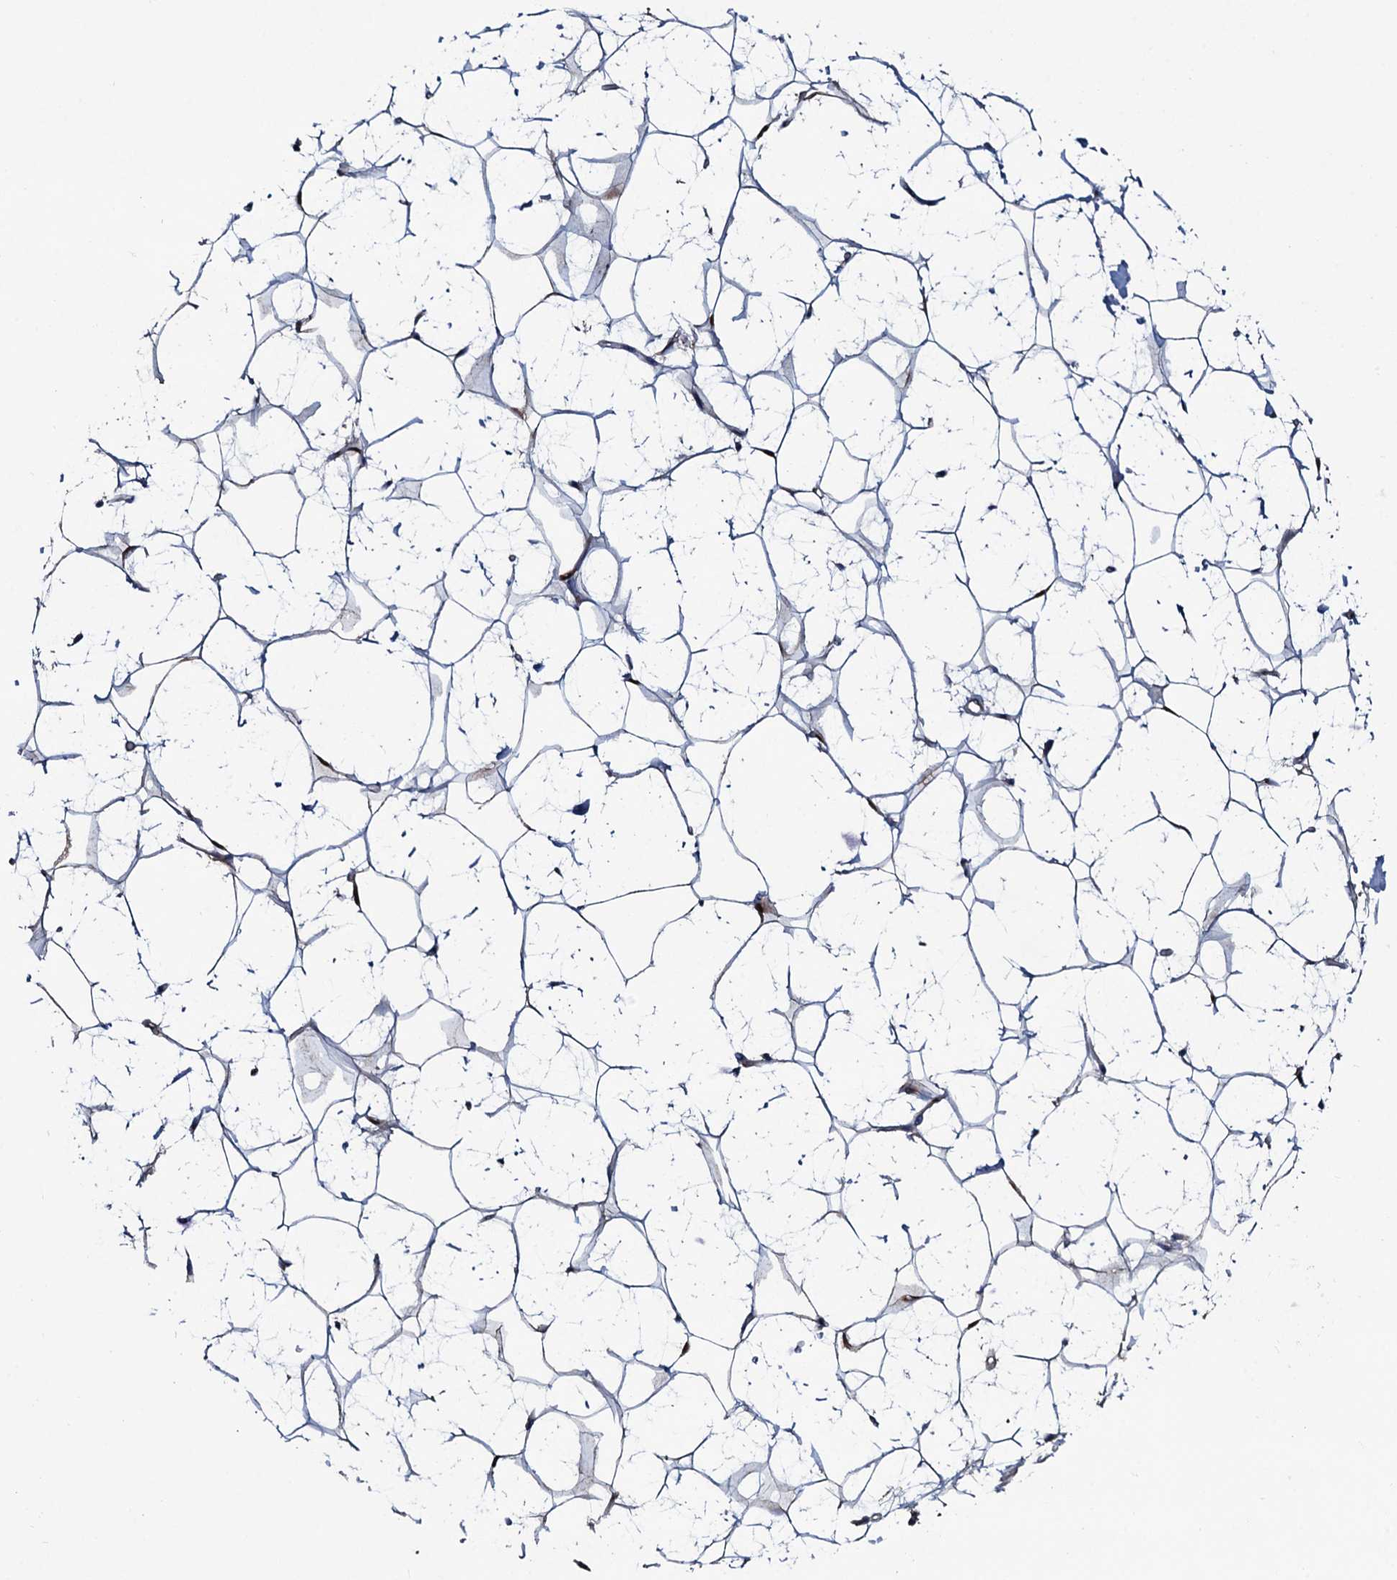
{"staining": {"intensity": "negative", "quantity": "none", "location": "none"}, "tissue": "adipose tissue", "cell_type": "Adipocytes", "image_type": "normal", "snomed": [{"axis": "morphology", "description": "Normal tissue, NOS"}, {"axis": "topography", "description": "Breast"}], "caption": "This micrograph is of benign adipose tissue stained with immunohistochemistry (IHC) to label a protein in brown with the nuclei are counter-stained blue. There is no expression in adipocytes.", "gene": "PPP1R3D", "patient": {"sex": "female", "age": 26}}